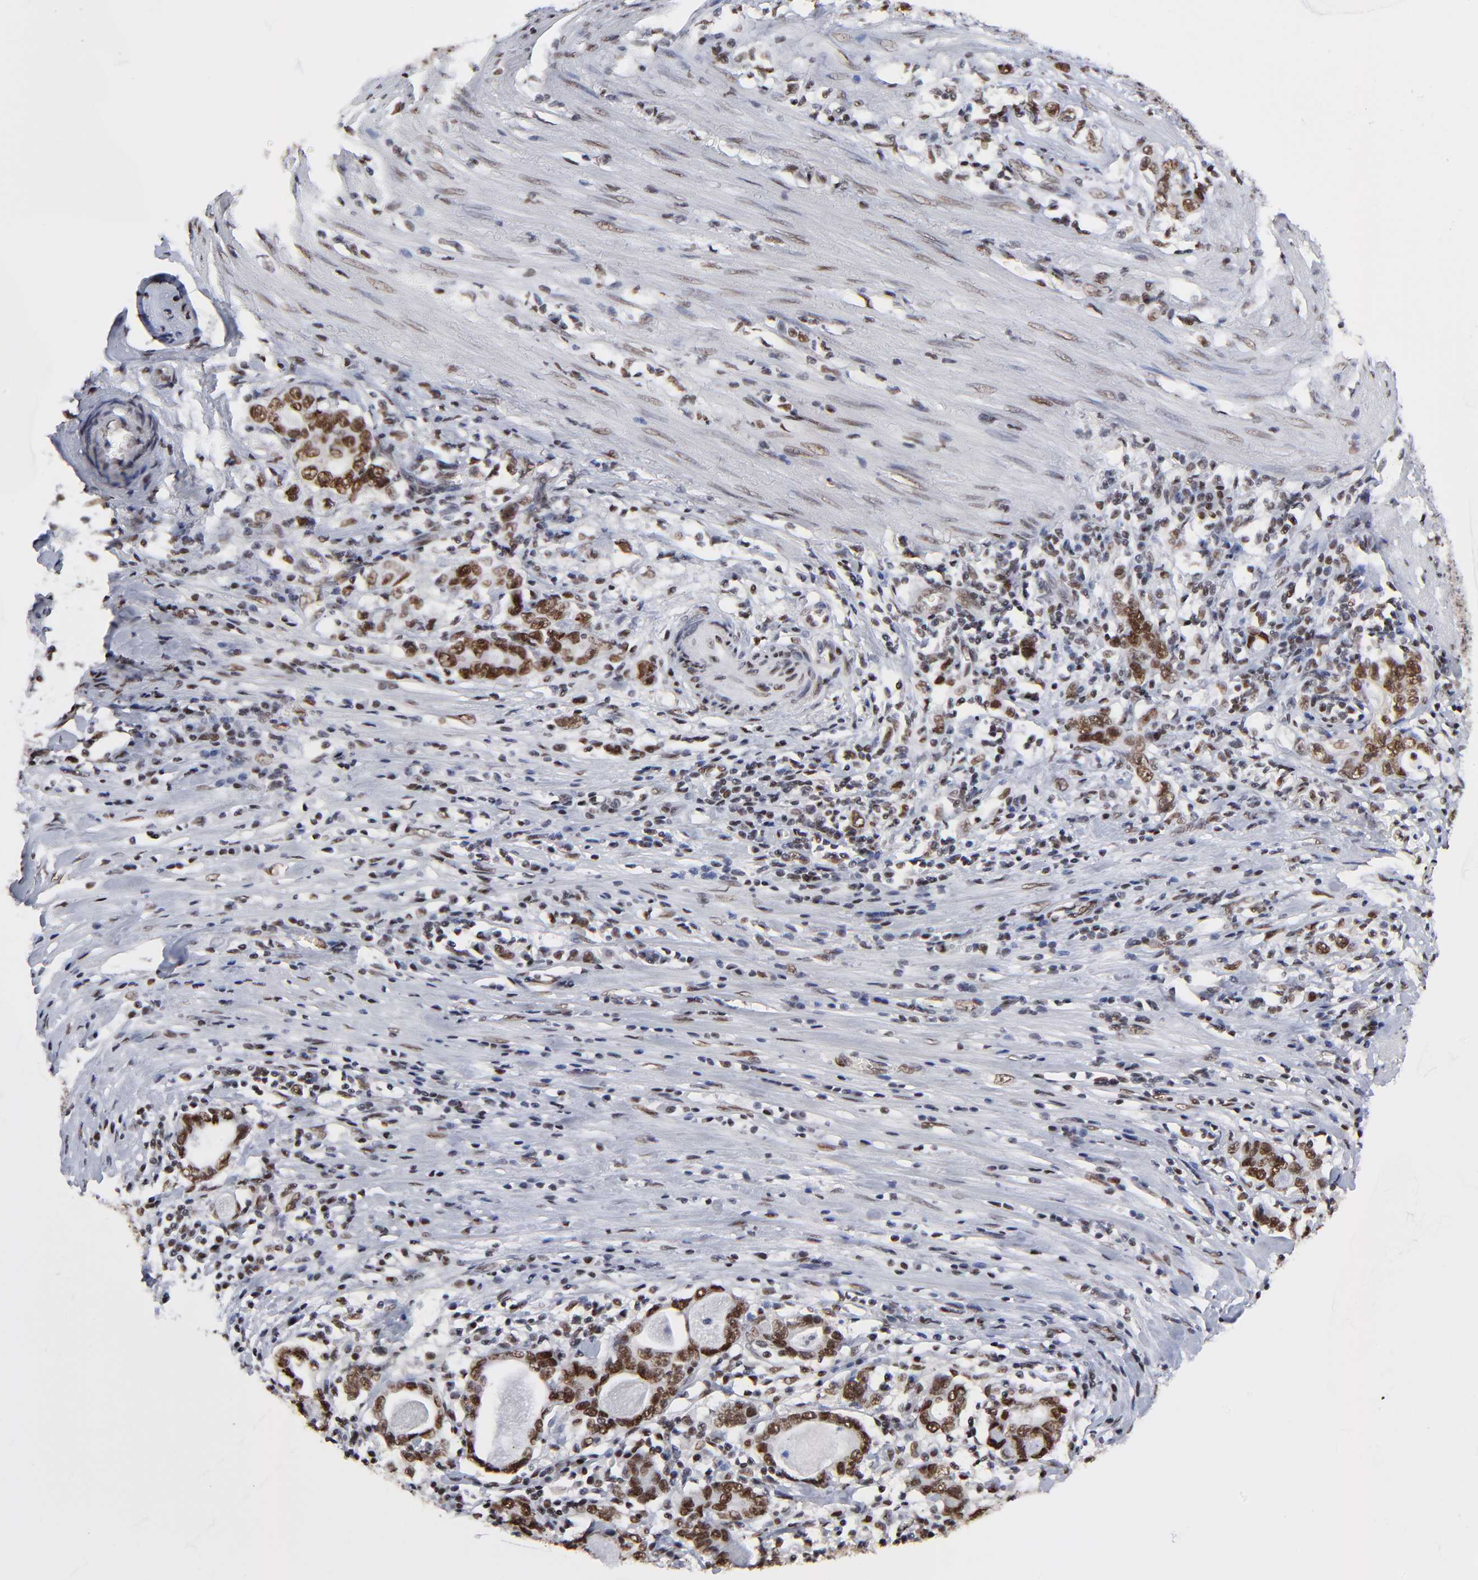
{"staining": {"intensity": "strong", "quantity": ">75%", "location": "nuclear"}, "tissue": "stomach cancer", "cell_type": "Tumor cells", "image_type": "cancer", "snomed": [{"axis": "morphology", "description": "Adenocarcinoma, NOS"}, {"axis": "topography", "description": "Stomach, lower"}], "caption": "Protein analysis of stomach cancer tissue demonstrates strong nuclear positivity in about >75% of tumor cells.", "gene": "ZMYM3", "patient": {"sex": "female", "age": 72}}